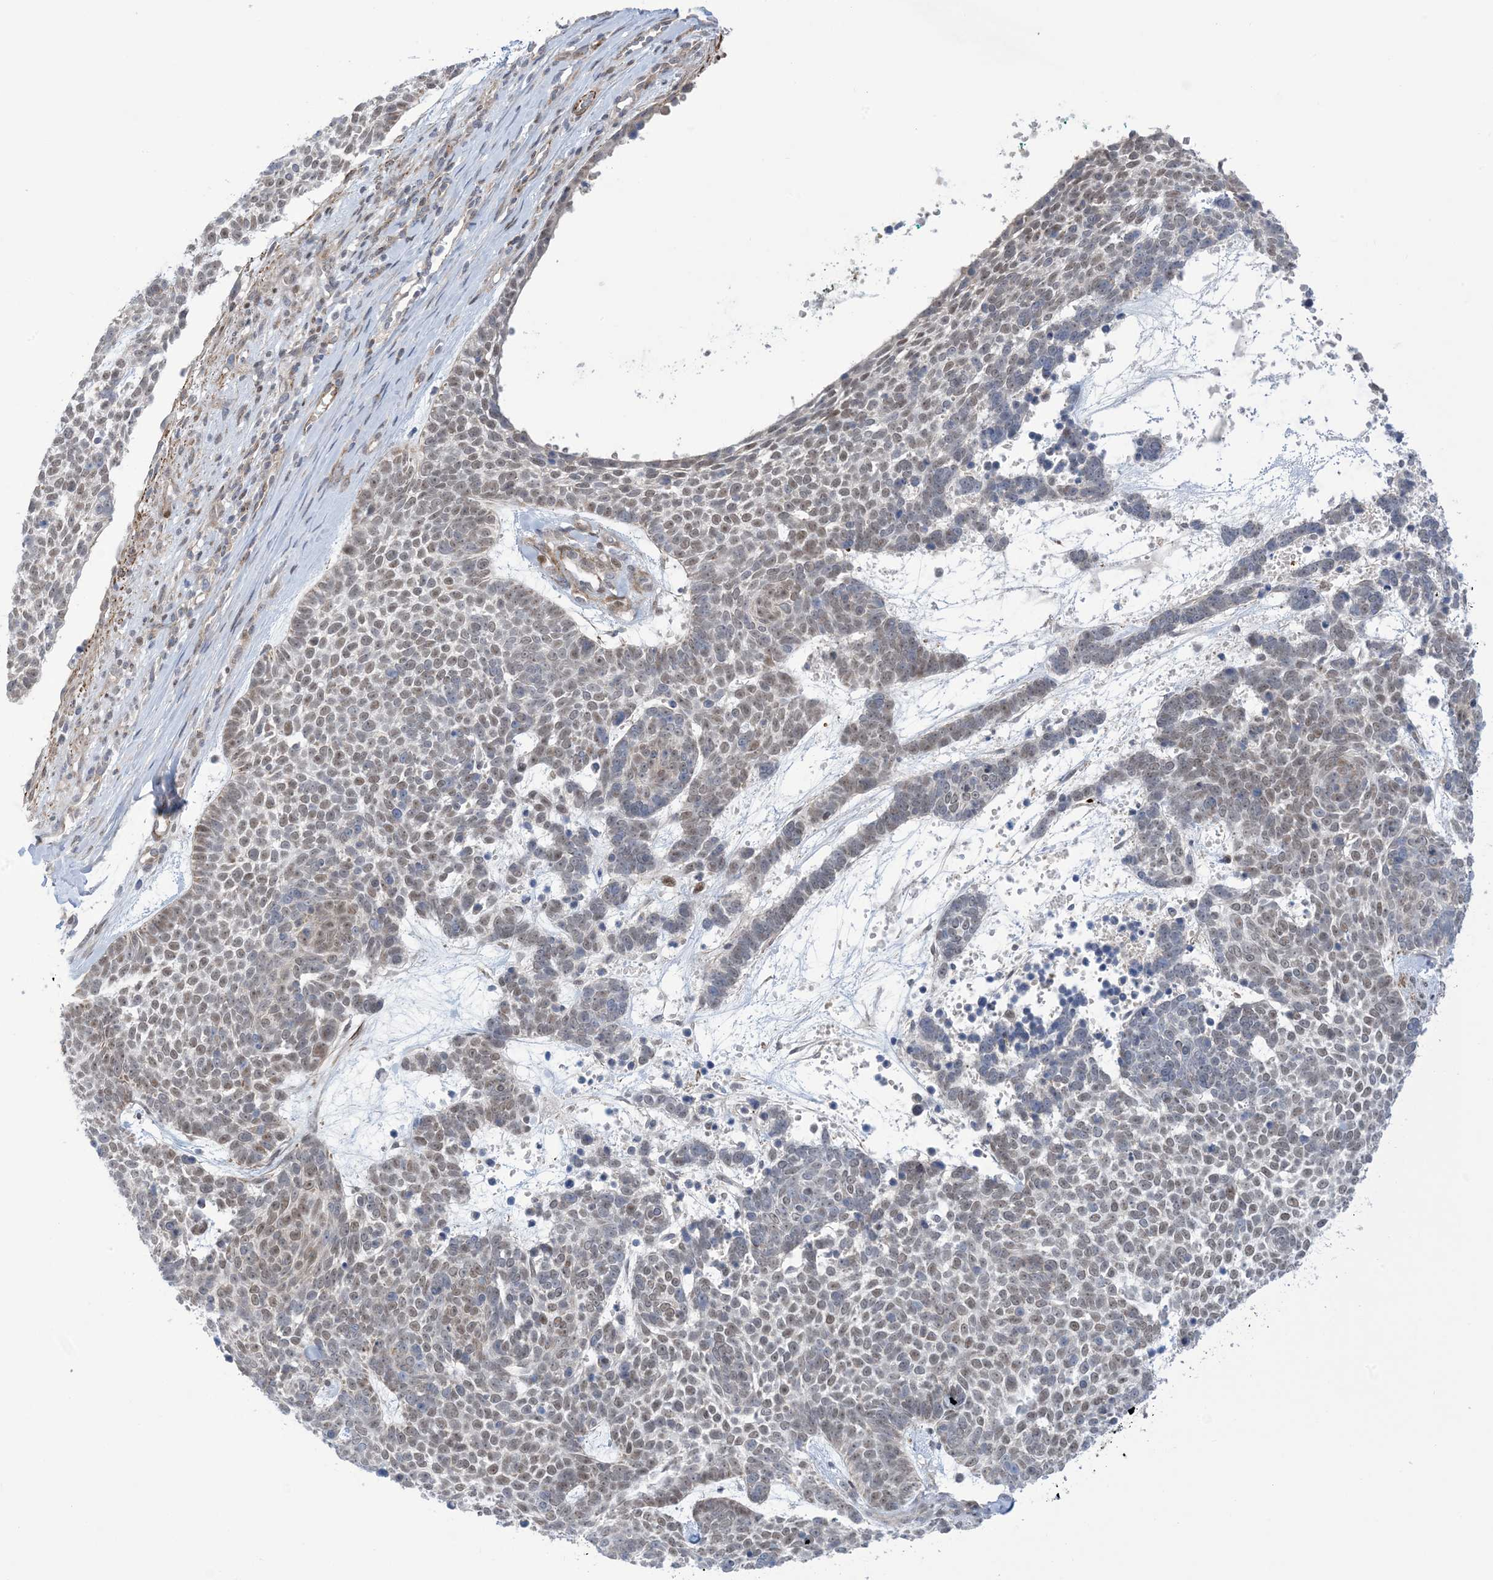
{"staining": {"intensity": "weak", "quantity": "25%-75%", "location": "nuclear"}, "tissue": "skin cancer", "cell_type": "Tumor cells", "image_type": "cancer", "snomed": [{"axis": "morphology", "description": "Basal cell carcinoma"}, {"axis": "topography", "description": "Skin"}], "caption": "The micrograph reveals staining of skin cancer, revealing weak nuclear protein staining (brown color) within tumor cells.", "gene": "ZNF8", "patient": {"sex": "female", "age": 81}}